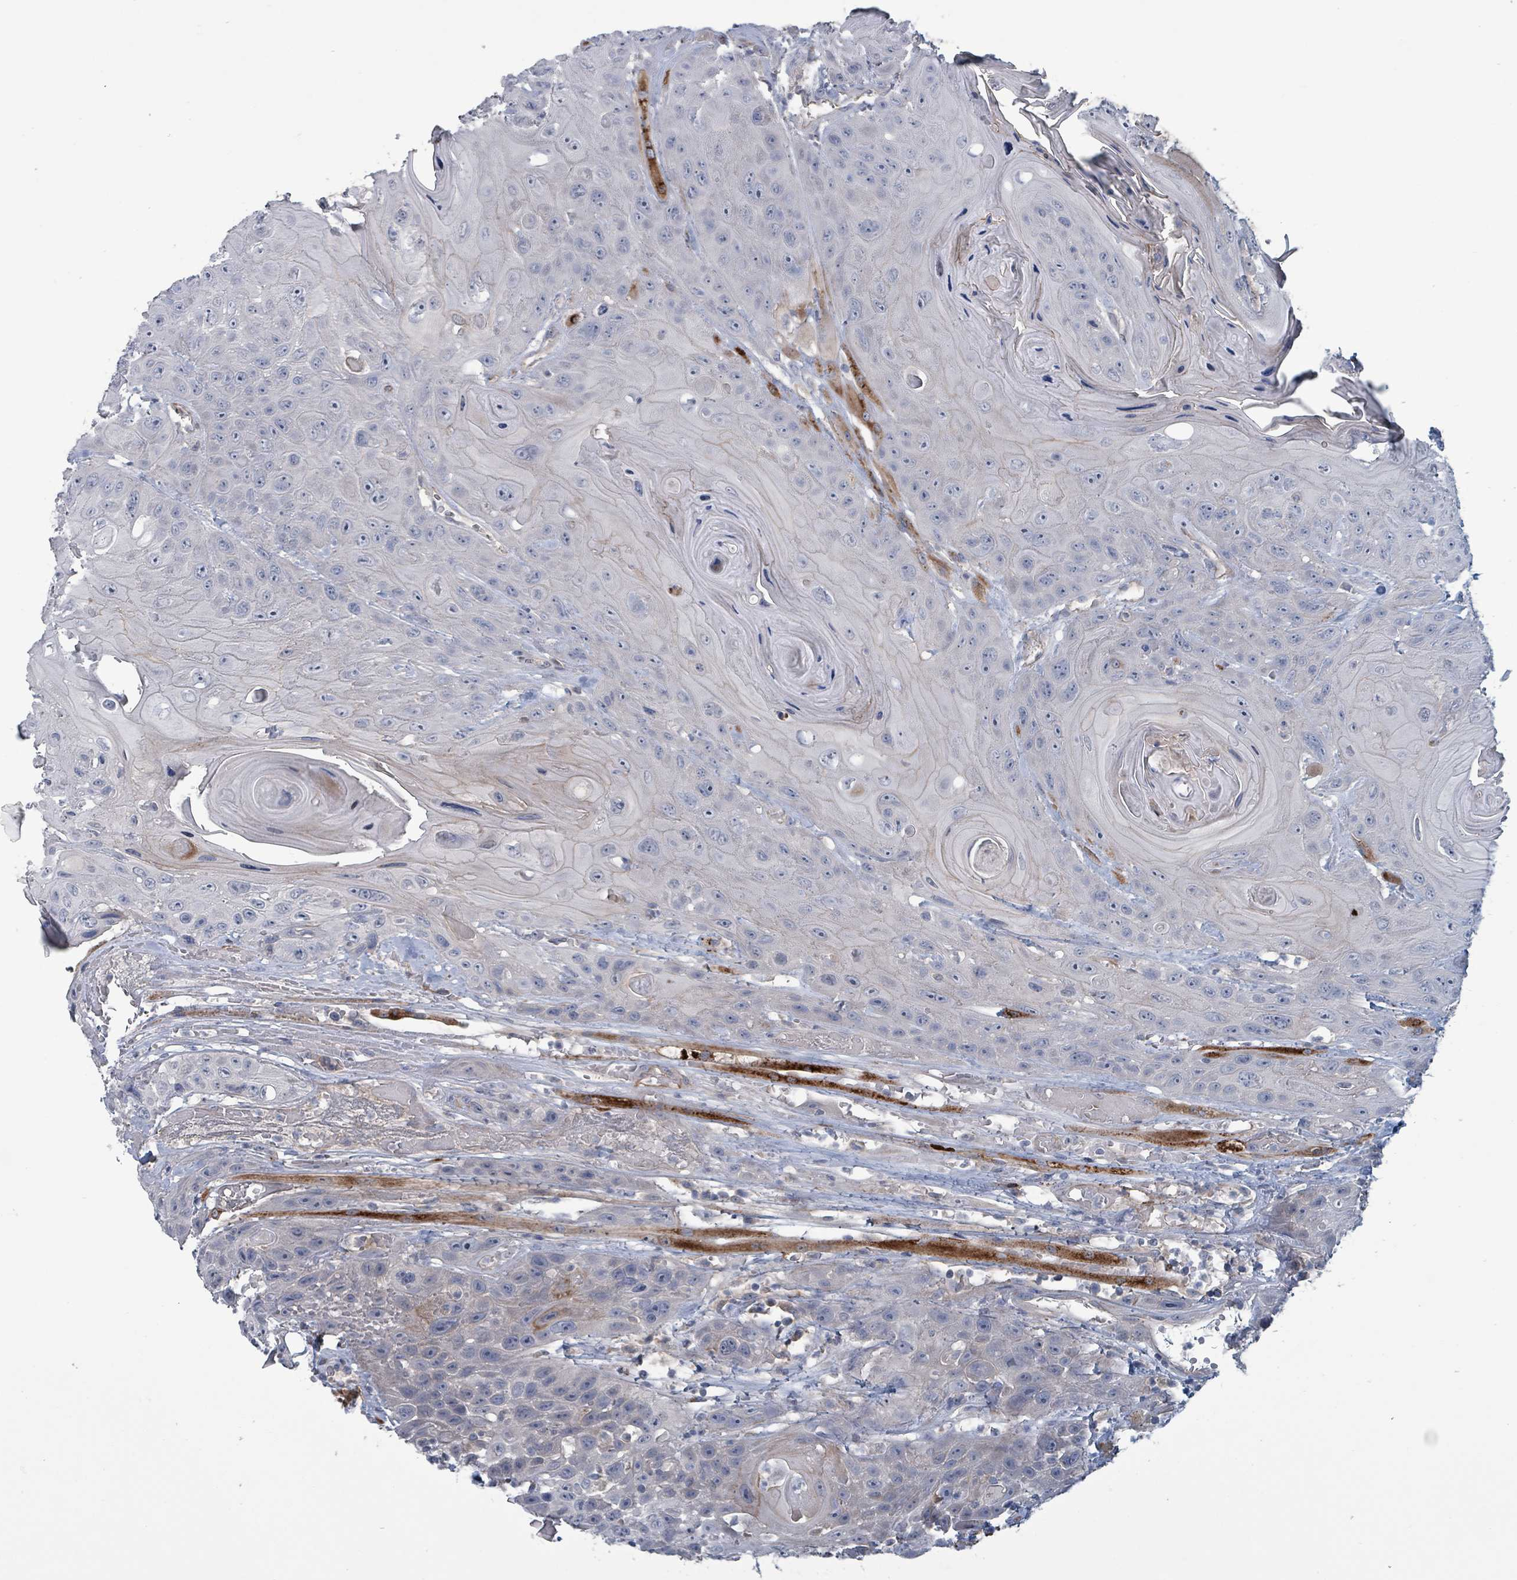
{"staining": {"intensity": "negative", "quantity": "none", "location": "none"}, "tissue": "head and neck cancer", "cell_type": "Tumor cells", "image_type": "cancer", "snomed": [{"axis": "morphology", "description": "Squamous cell carcinoma, NOS"}, {"axis": "topography", "description": "Head-Neck"}], "caption": "There is no significant expression in tumor cells of head and neck cancer. The staining was performed using DAB to visualize the protein expression in brown, while the nuclei were stained in blue with hematoxylin (Magnification: 20x).", "gene": "TAAR5", "patient": {"sex": "female", "age": 59}}